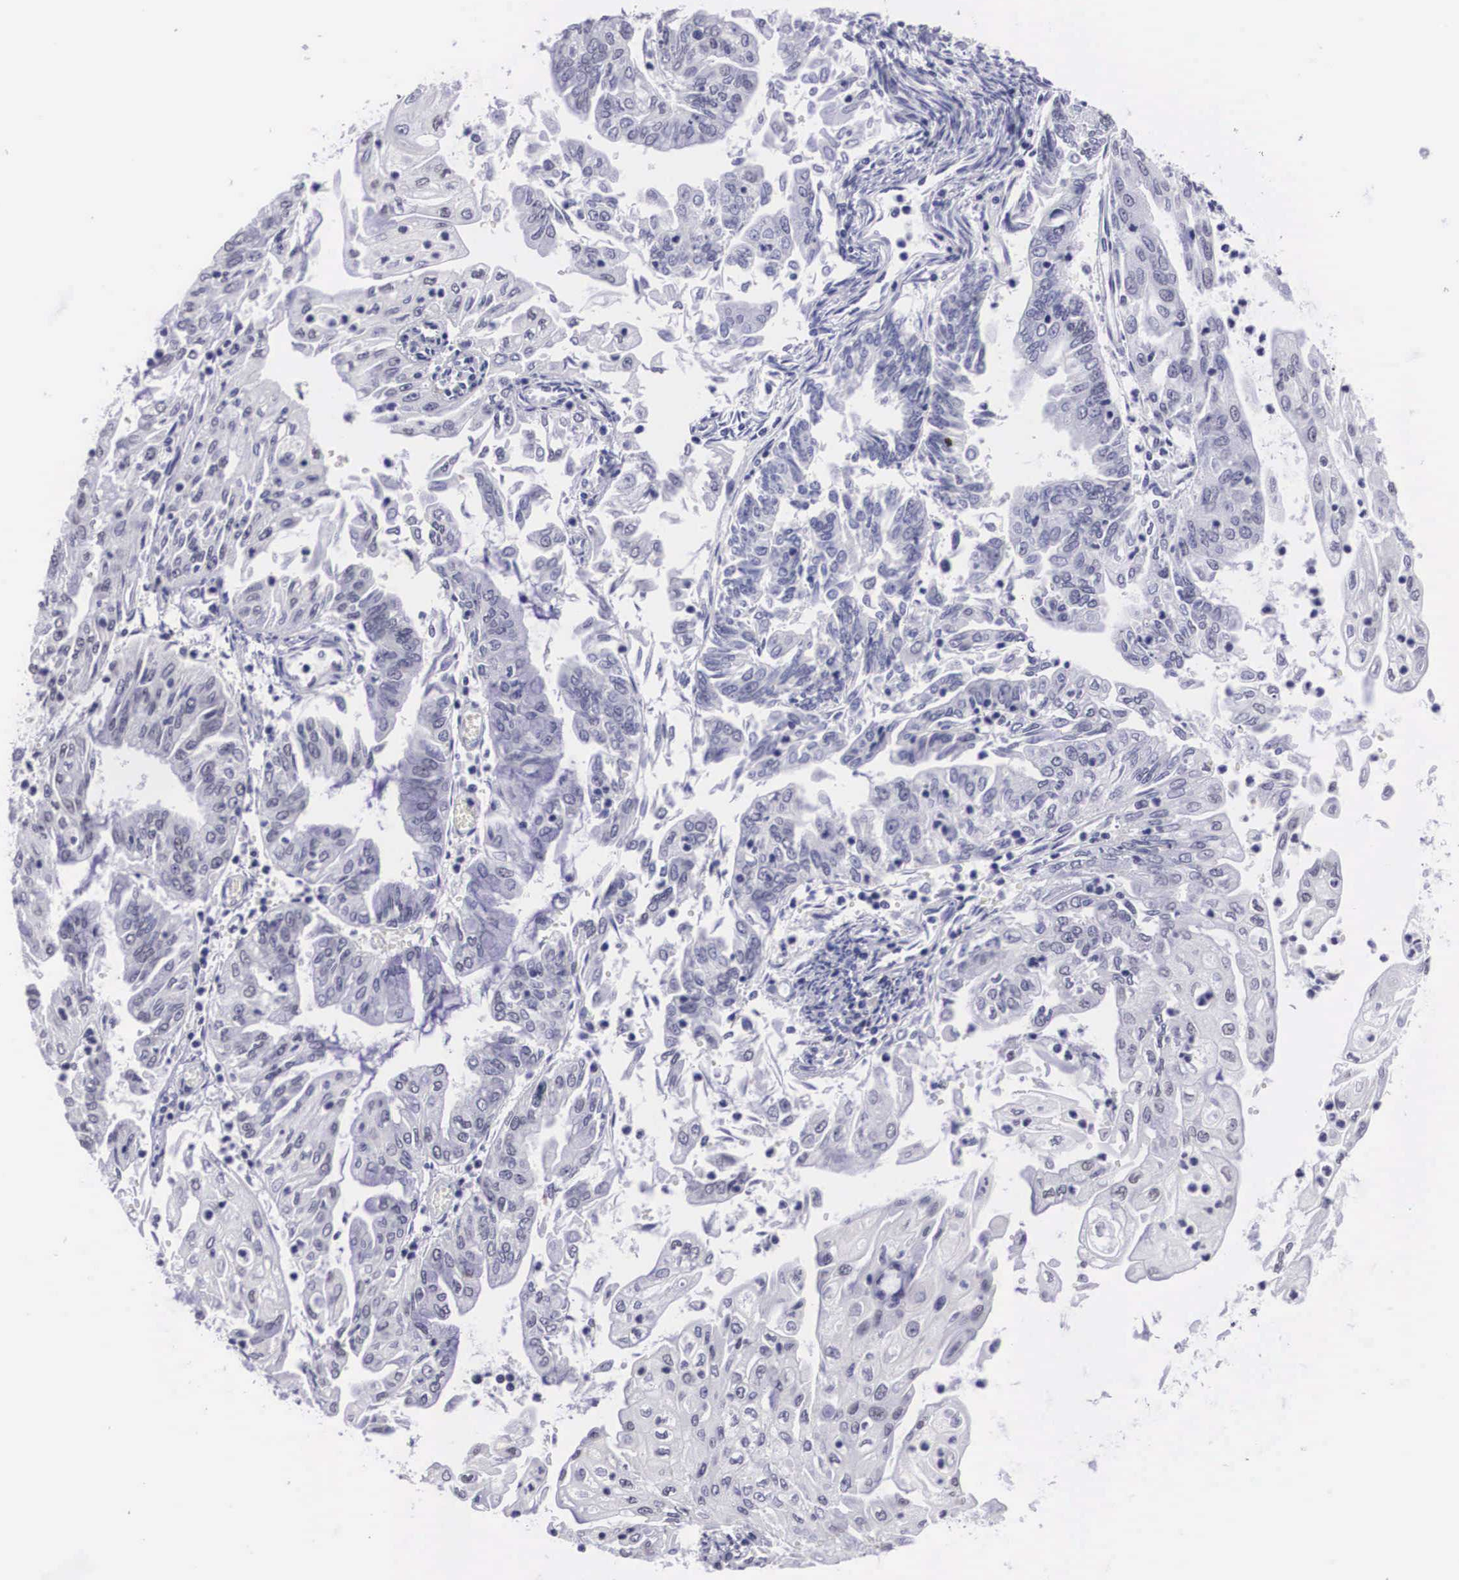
{"staining": {"intensity": "negative", "quantity": "none", "location": "none"}, "tissue": "endometrial cancer", "cell_type": "Tumor cells", "image_type": "cancer", "snomed": [{"axis": "morphology", "description": "Adenocarcinoma, NOS"}, {"axis": "topography", "description": "Endometrium"}], "caption": "Immunohistochemical staining of adenocarcinoma (endometrial) displays no significant positivity in tumor cells.", "gene": "C22orf31", "patient": {"sex": "female", "age": 75}}